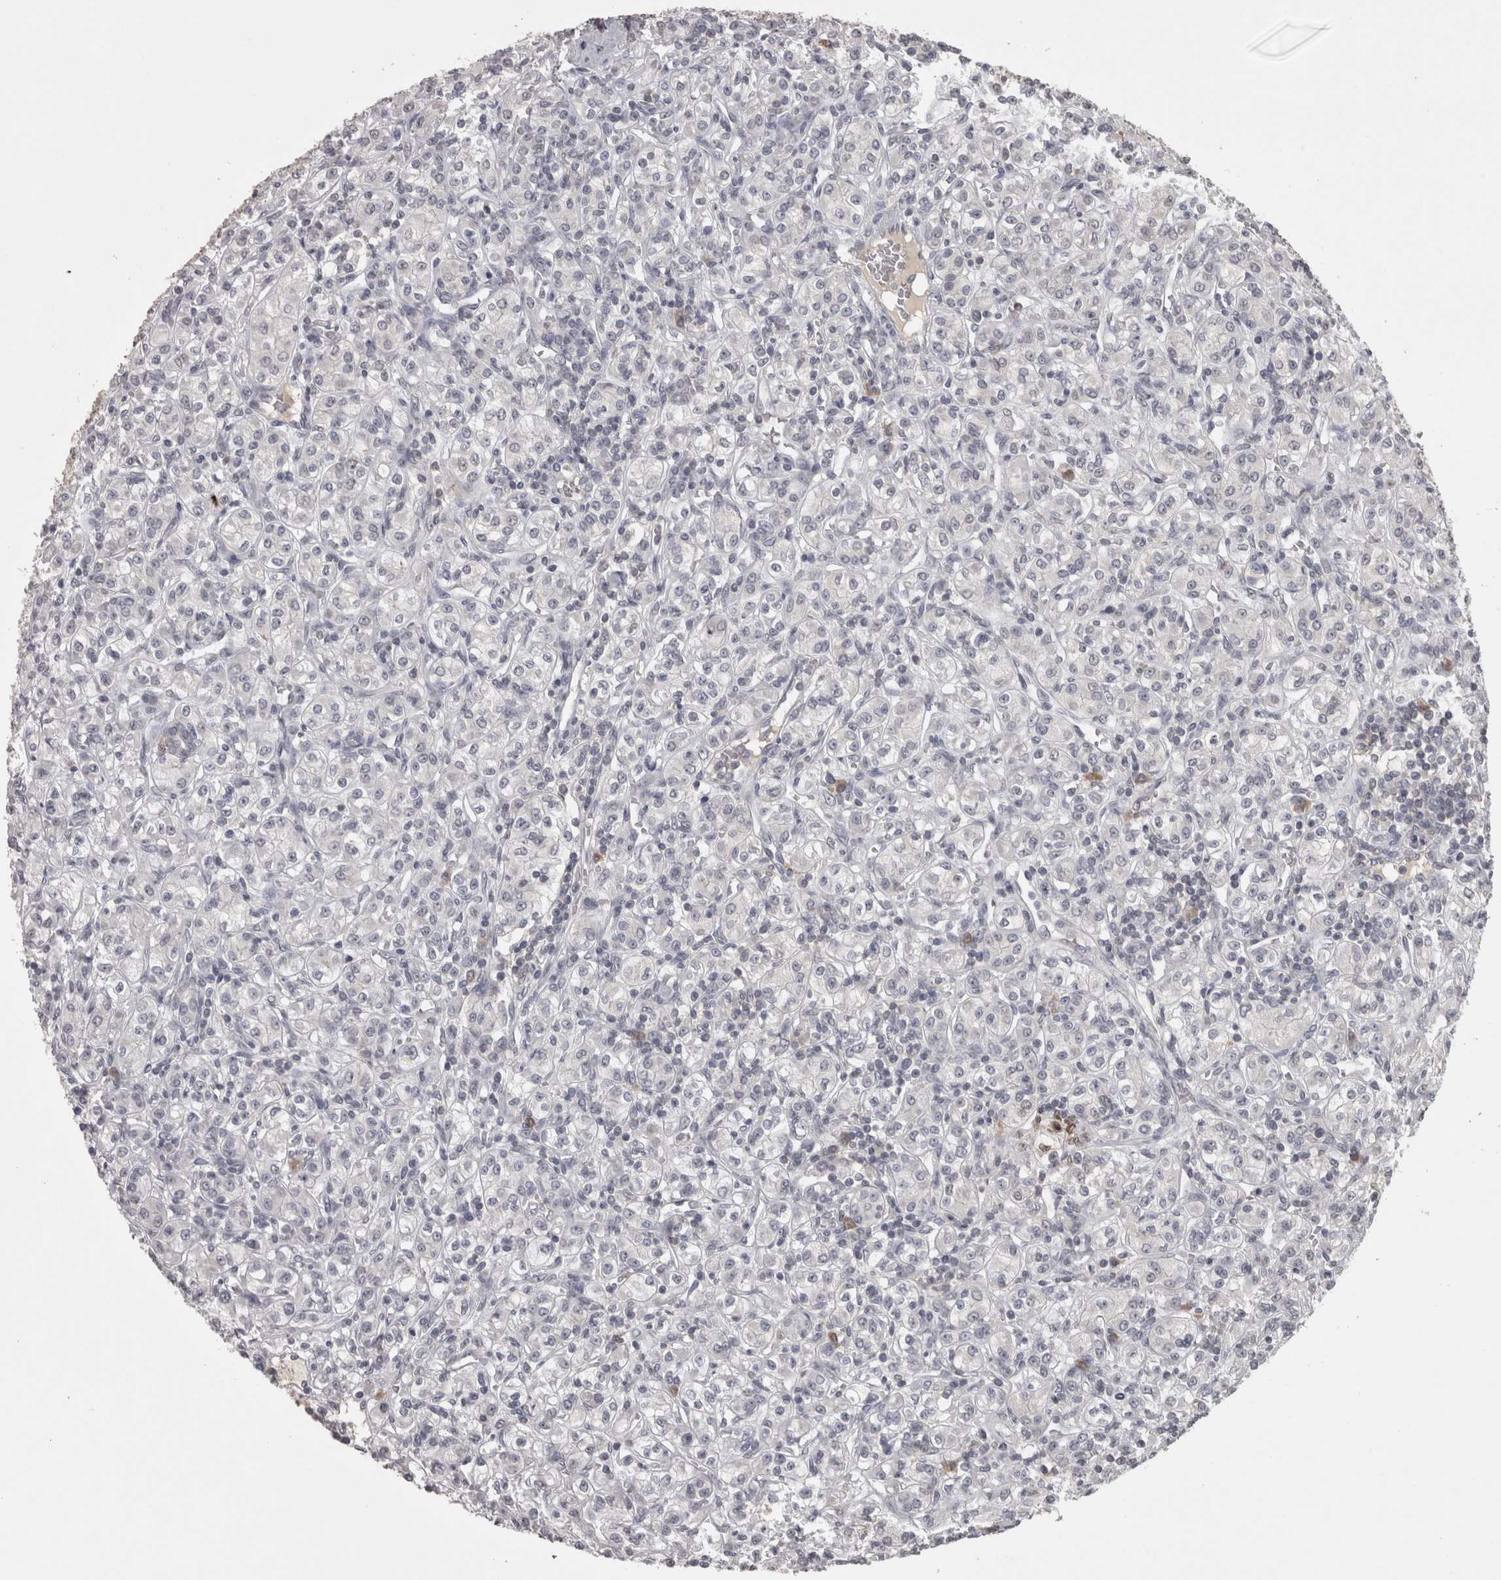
{"staining": {"intensity": "negative", "quantity": "none", "location": "none"}, "tissue": "renal cancer", "cell_type": "Tumor cells", "image_type": "cancer", "snomed": [{"axis": "morphology", "description": "Adenocarcinoma, NOS"}, {"axis": "topography", "description": "Kidney"}], "caption": "Tumor cells are negative for brown protein staining in renal adenocarcinoma. (Immunohistochemistry (ihc), brightfield microscopy, high magnification).", "gene": "LAX1", "patient": {"sex": "male", "age": 77}}